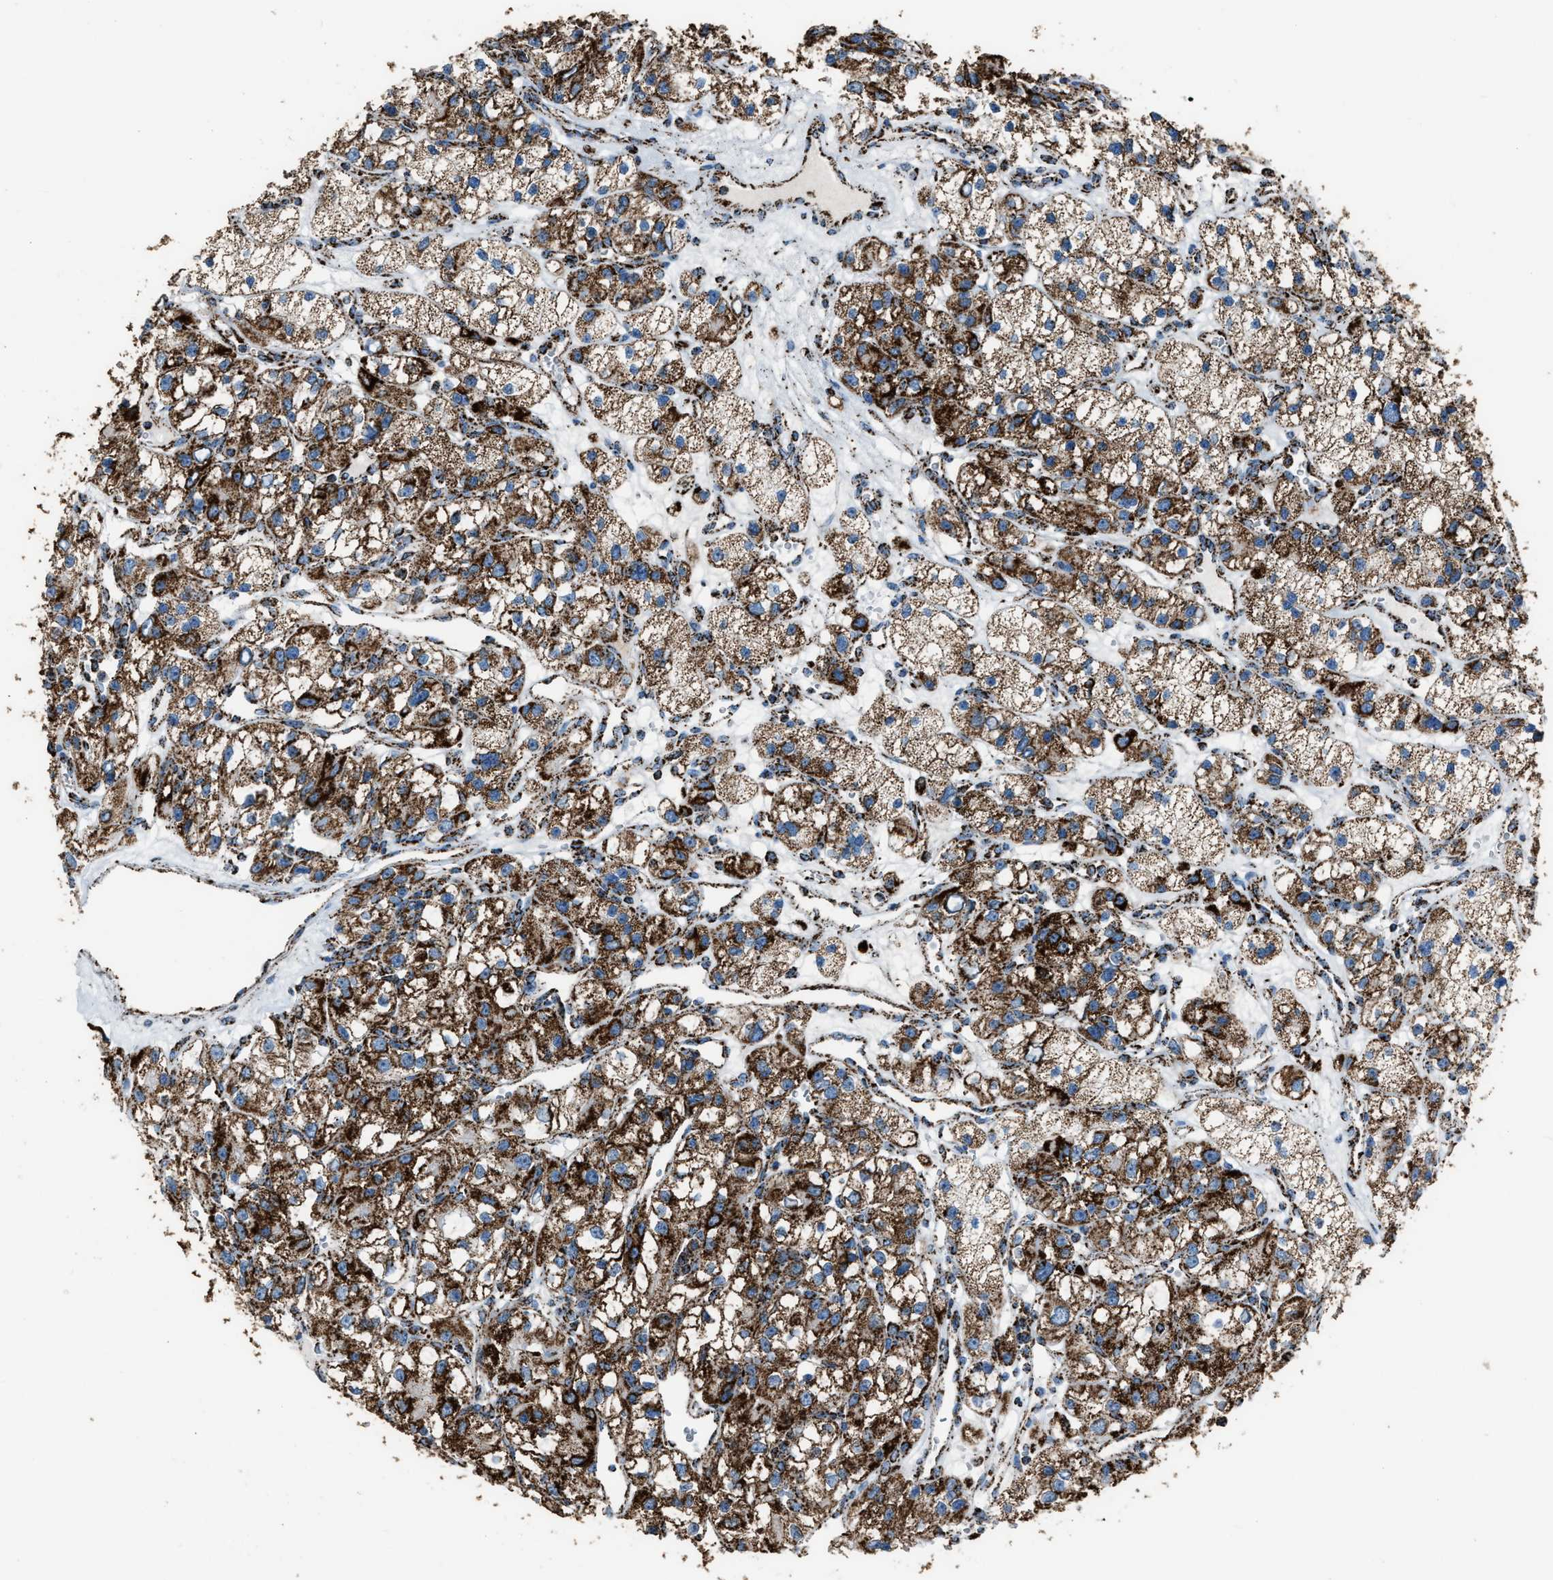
{"staining": {"intensity": "strong", "quantity": ">75%", "location": "cytoplasmic/membranous"}, "tissue": "renal cancer", "cell_type": "Tumor cells", "image_type": "cancer", "snomed": [{"axis": "morphology", "description": "Adenocarcinoma, NOS"}, {"axis": "topography", "description": "Kidney"}], "caption": "An IHC image of tumor tissue is shown. Protein staining in brown labels strong cytoplasmic/membranous positivity in renal cancer (adenocarcinoma) within tumor cells.", "gene": "MDH2", "patient": {"sex": "female", "age": 57}}